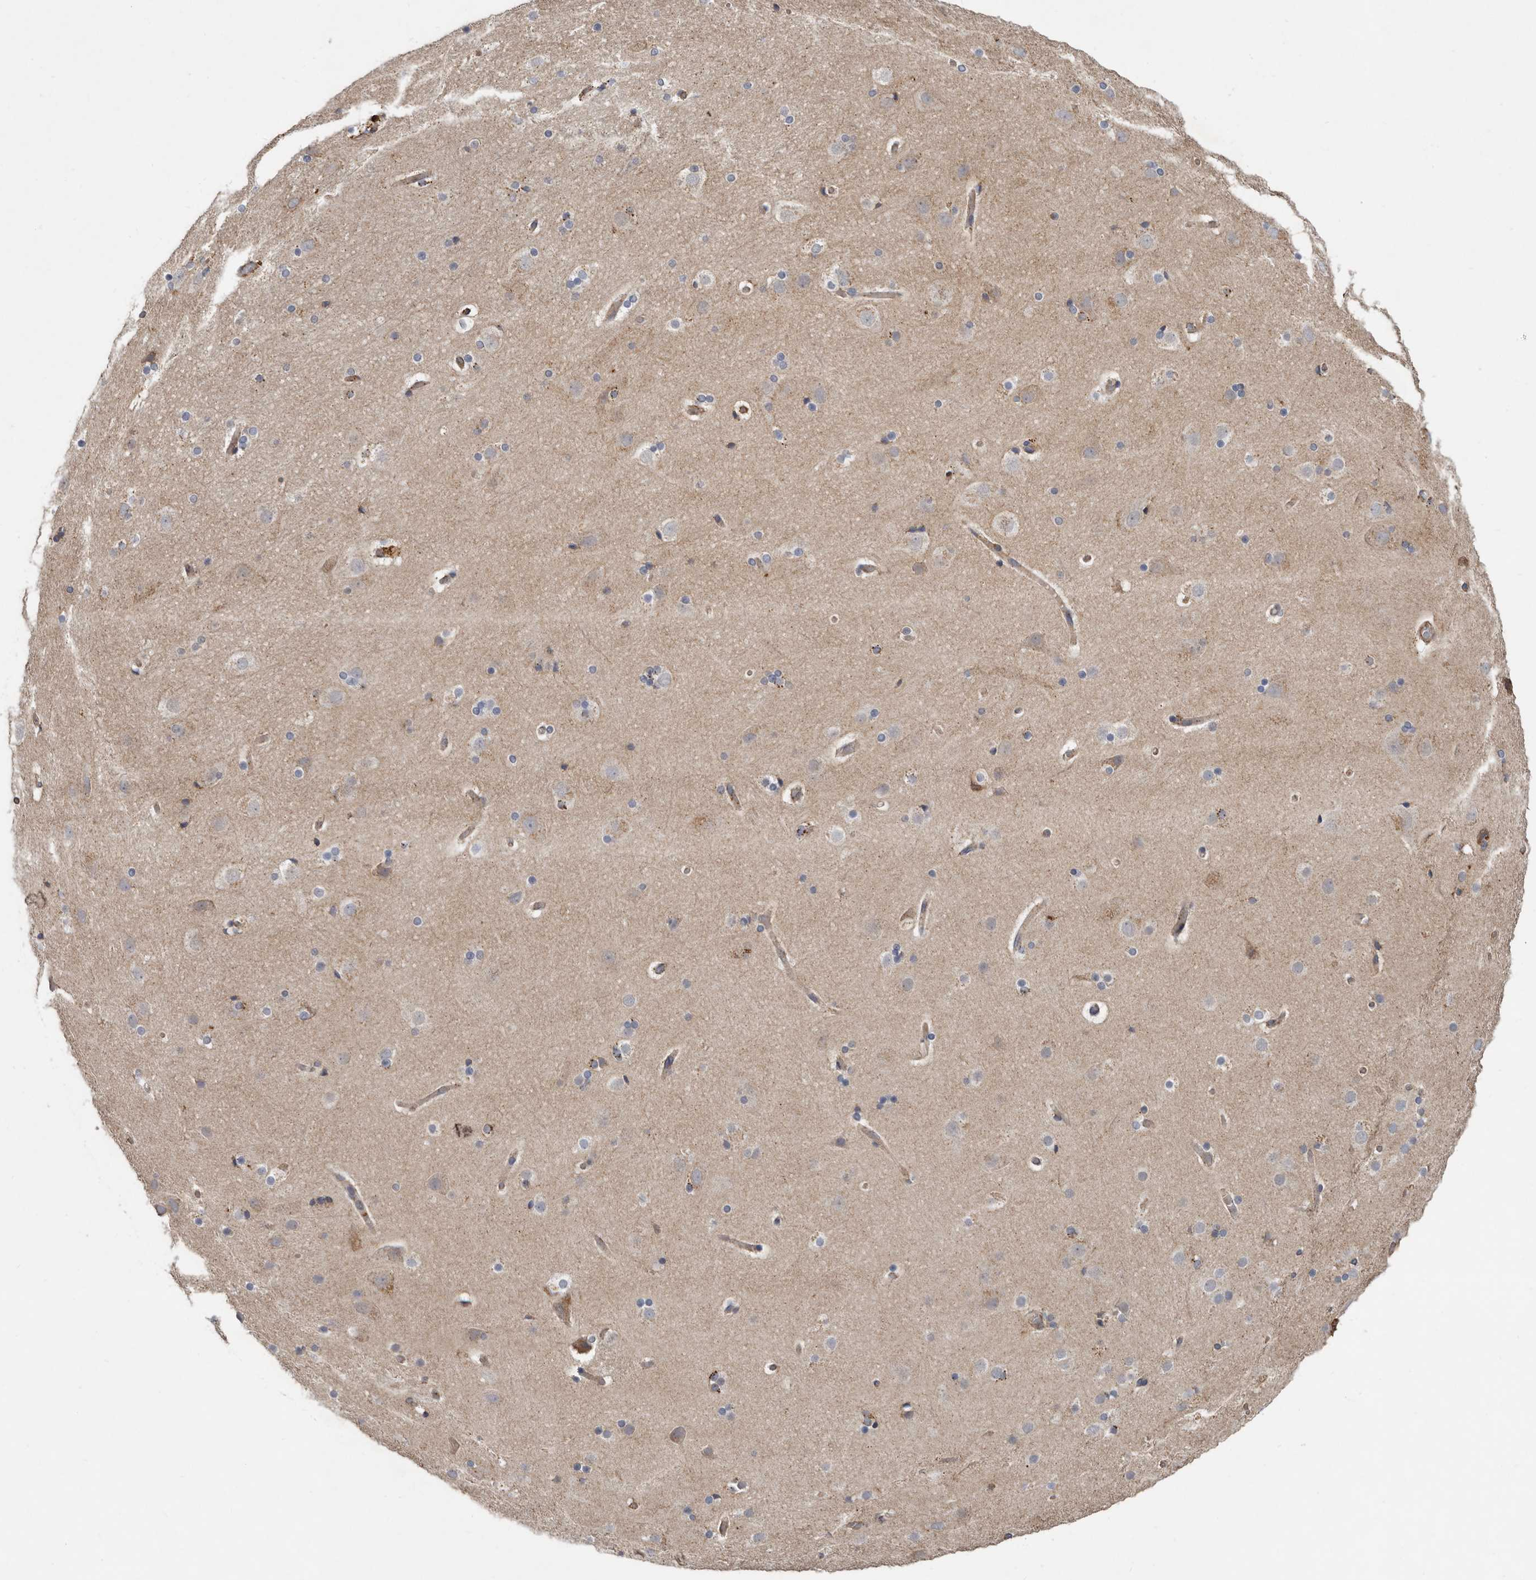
{"staining": {"intensity": "negative", "quantity": "none", "location": "none"}, "tissue": "cerebral cortex", "cell_type": "Endothelial cells", "image_type": "normal", "snomed": [{"axis": "morphology", "description": "Normal tissue, NOS"}, {"axis": "topography", "description": "Cerebral cortex"}], "caption": "DAB (3,3'-diaminobenzidine) immunohistochemical staining of unremarkable cerebral cortex reveals no significant positivity in endothelial cells.", "gene": "KIF26B", "patient": {"sex": "male", "age": 57}}